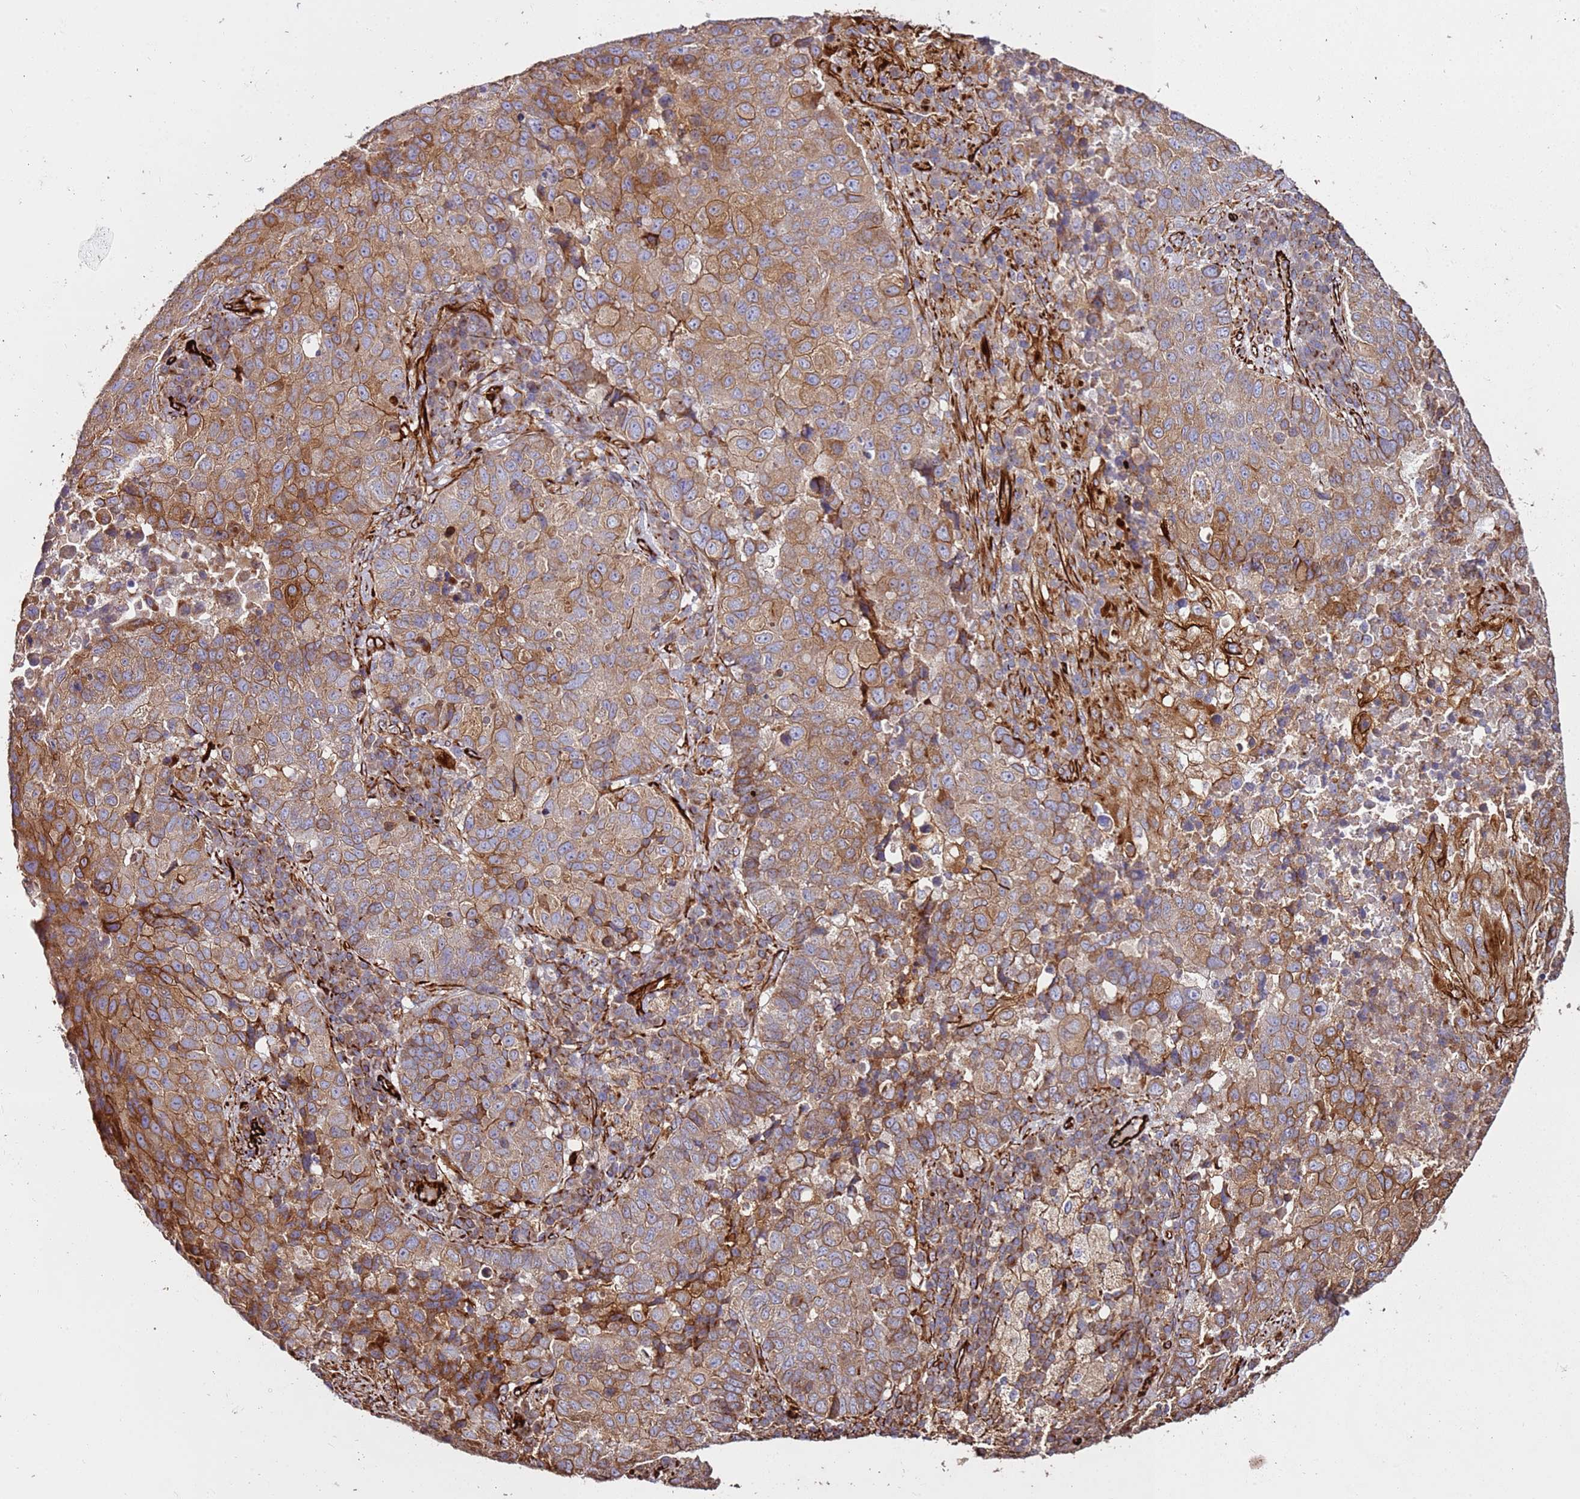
{"staining": {"intensity": "moderate", "quantity": "25%-75%", "location": "cytoplasmic/membranous"}, "tissue": "lung cancer", "cell_type": "Tumor cells", "image_type": "cancer", "snomed": [{"axis": "morphology", "description": "Squamous cell carcinoma, NOS"}, {"axis": "topography", "description": "Lung"}], "caption": "DAB immunohistochemical staining of human lung squamous cell carcinoma demonstrates moderate cytoplasmic/membranous protein positivity in about 25%-75% of tumor cells.", "gene": "MRGPRE", "patient": {"sex": "male", "age": 73}}